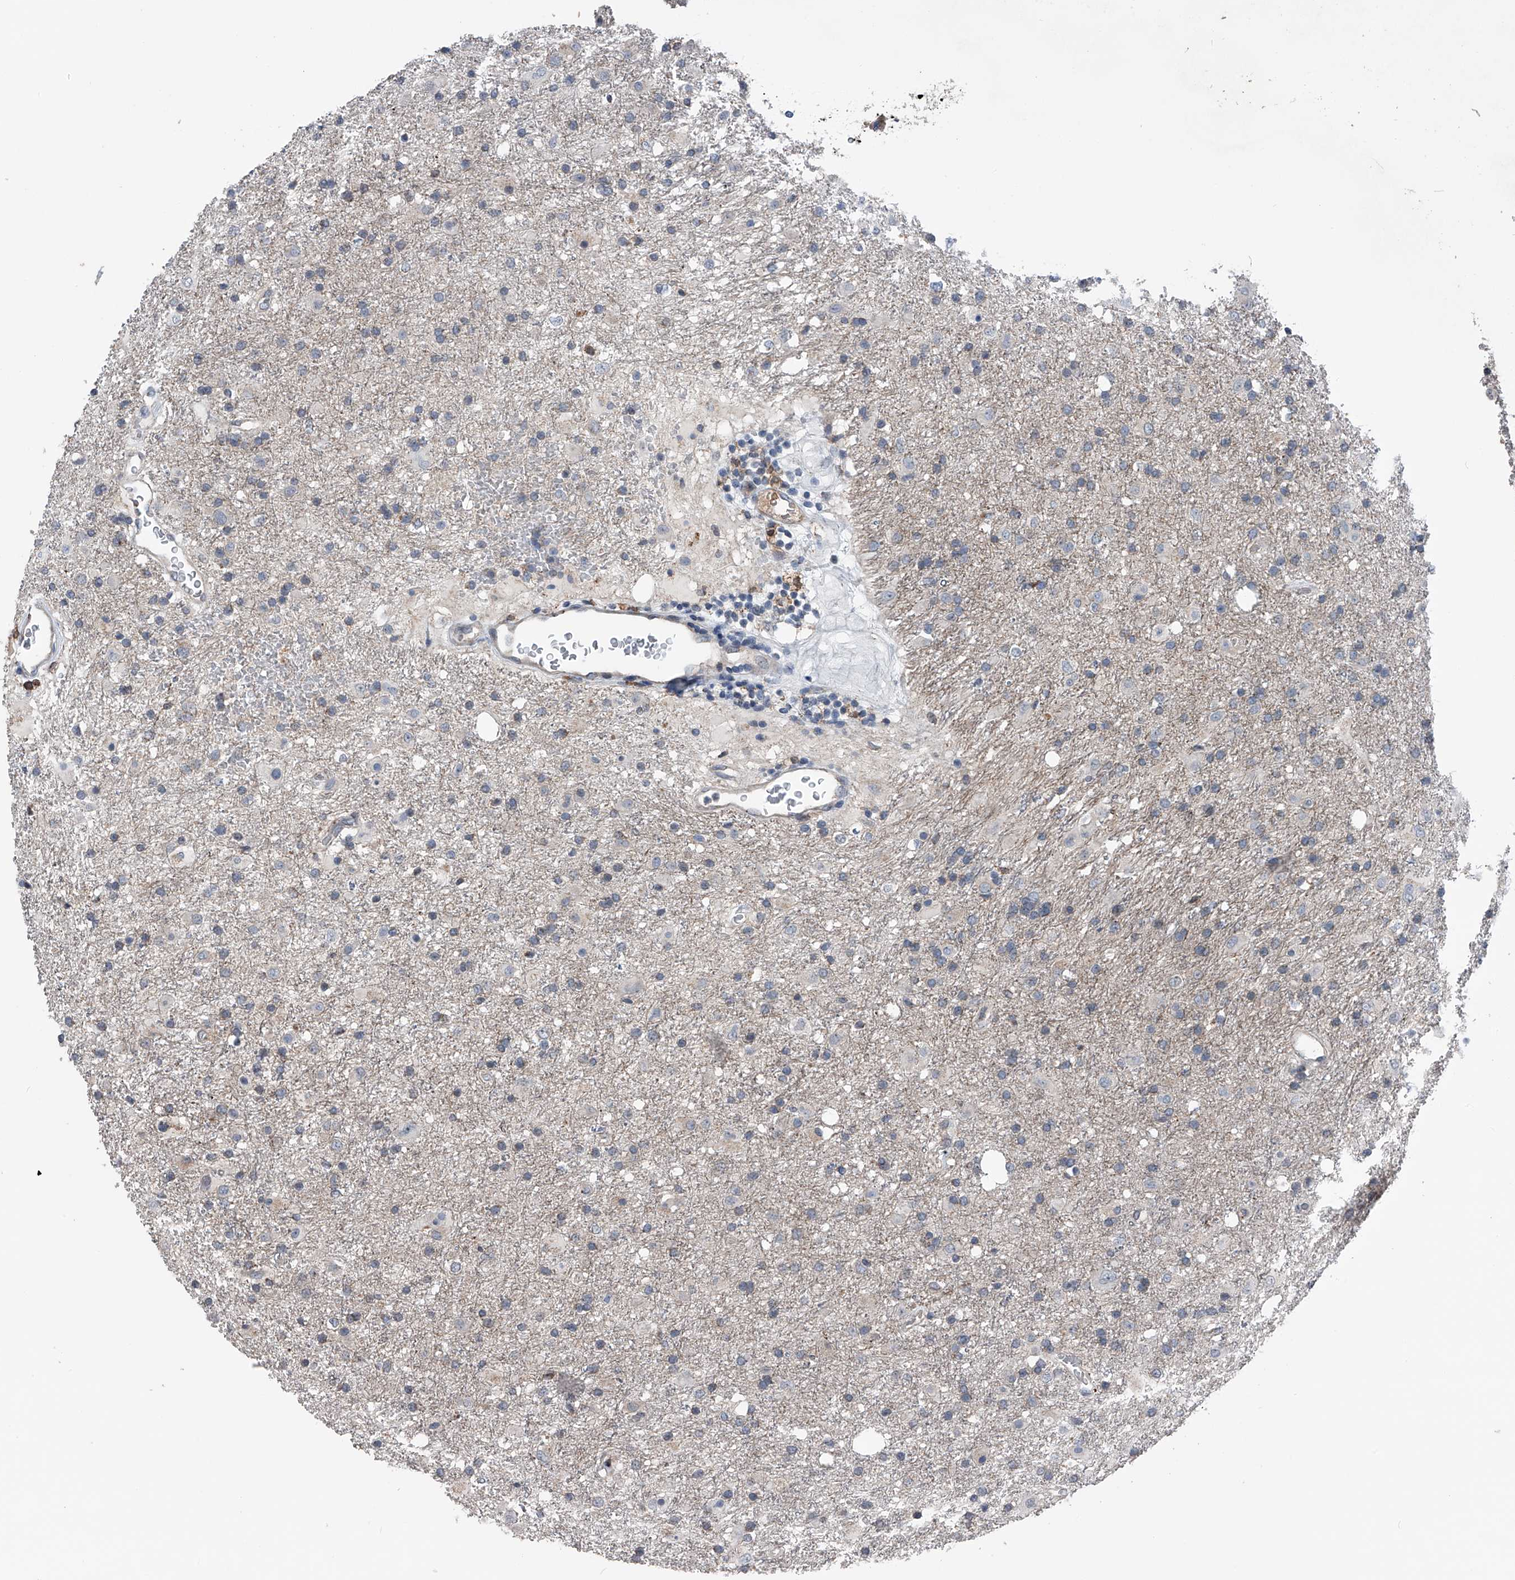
{"staining": {"intensity": "negative", "quantity": "none", "location": "none"}, "tissue": "glioma", "cell_type": "Tumor cells", "image_type": "cancer", "snomed": [{"axis": "morphology", "description": "Glioma, malignant, Low grade"}, {"axis": "topography", "description": "Brain"}], "caption": "Immunohistochemical staining of glioma exhibits no significant expression in tumor cells.", "gene": "DST", "patient": {"sex": "male", "age": 65}}